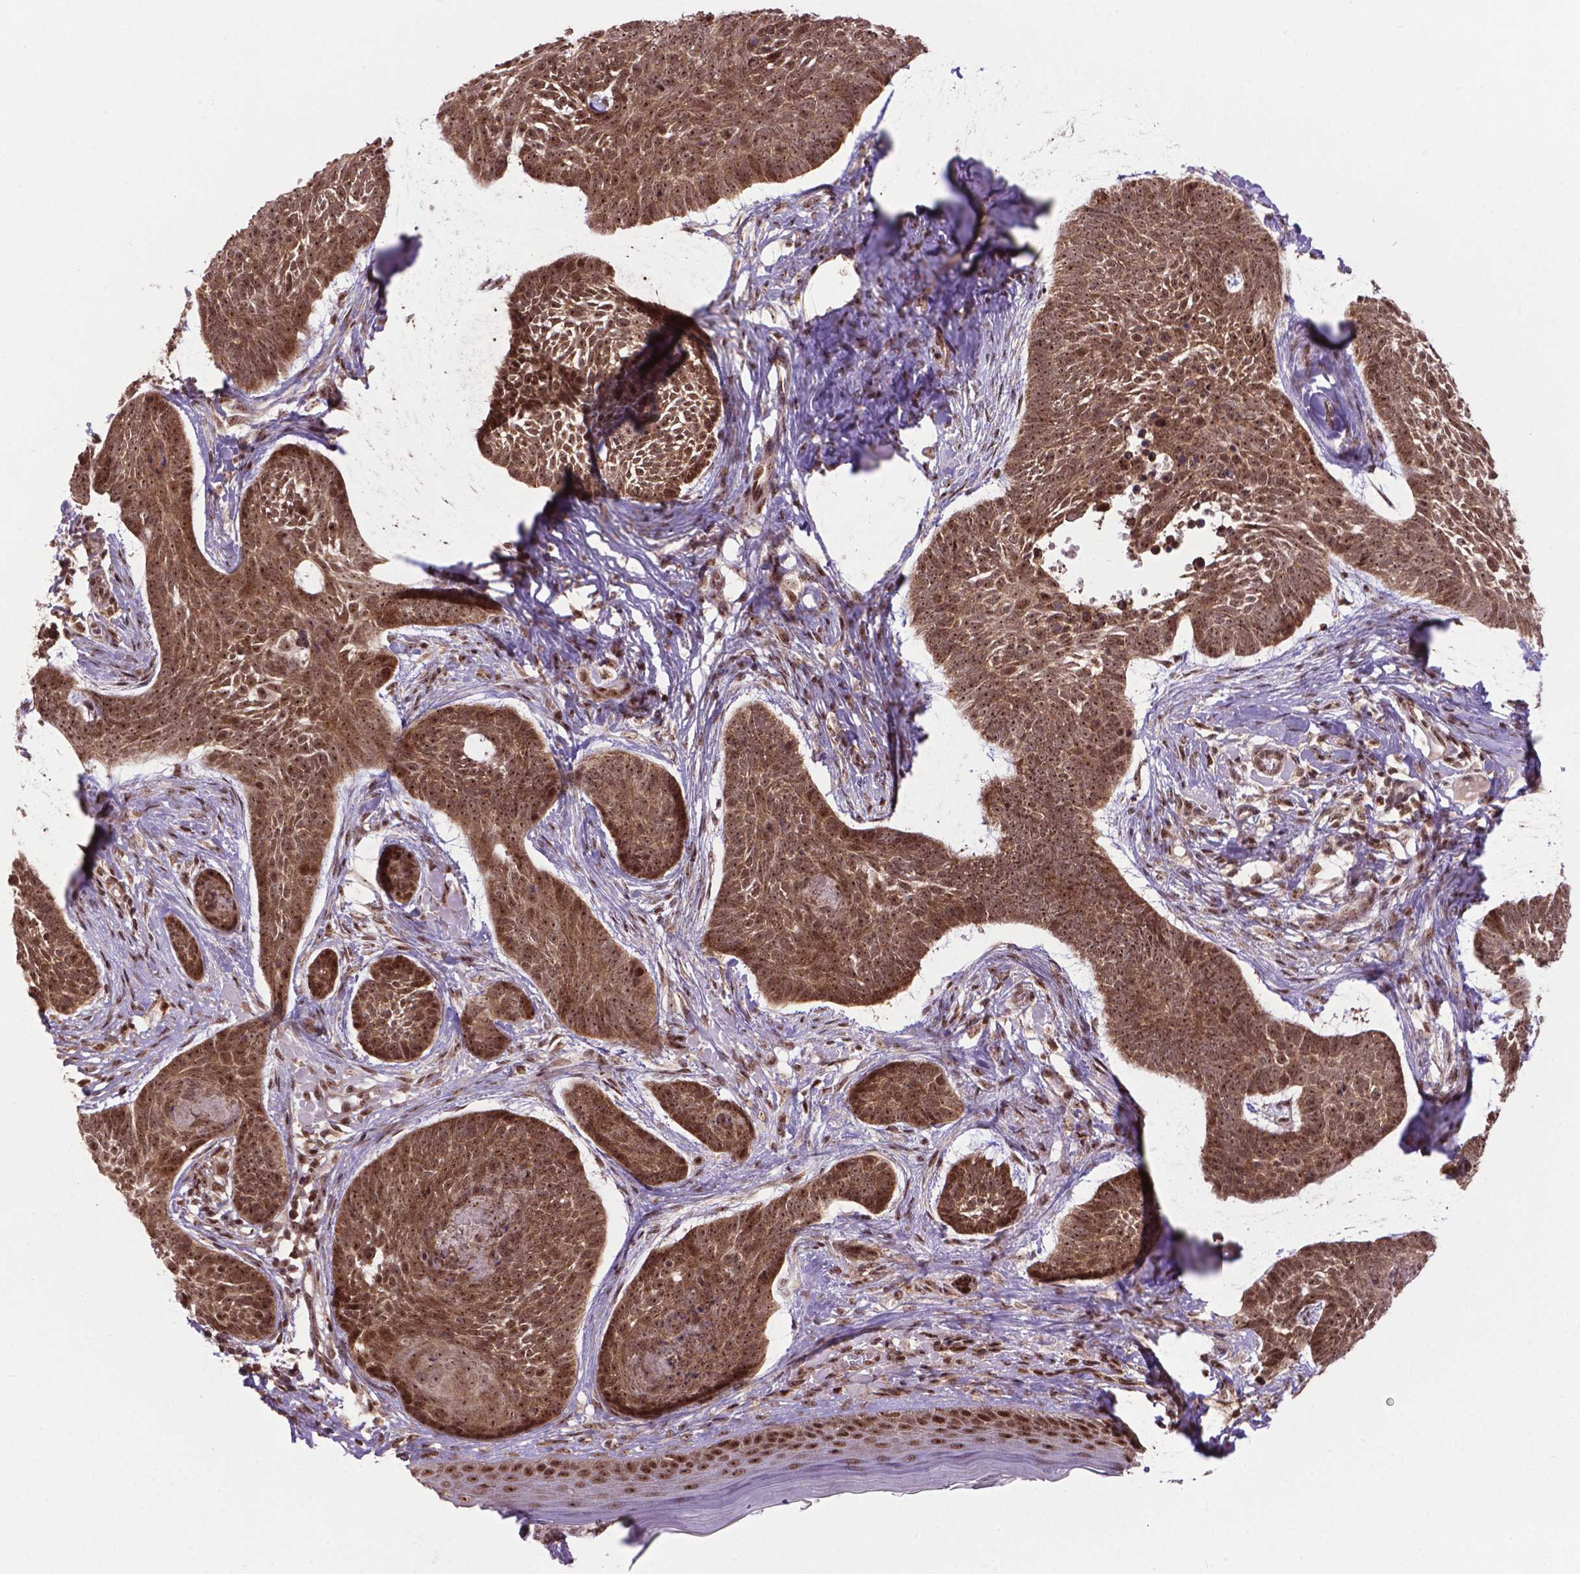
{"staining": {"intensity": "moderate", "quantity": ">75%", "location": "nuclear"}, "tissue": "skin cancer", "cell_type": "Tumor cells", "image_type": "cancer", "snomed": [{"axis": "morphology", "description": "Basal cell carcinoma"}, {"axis": "topography", "description": "Skin"}], "caption": "This is an image of immunohistochemistry (IHC) staining of skin cancer (basal cell carcinoma), which shows moderate positivity in the nuclear of tumor cells.", "gene": "CSNK2A1", "patient": {"sex": "male", "age": 85}}